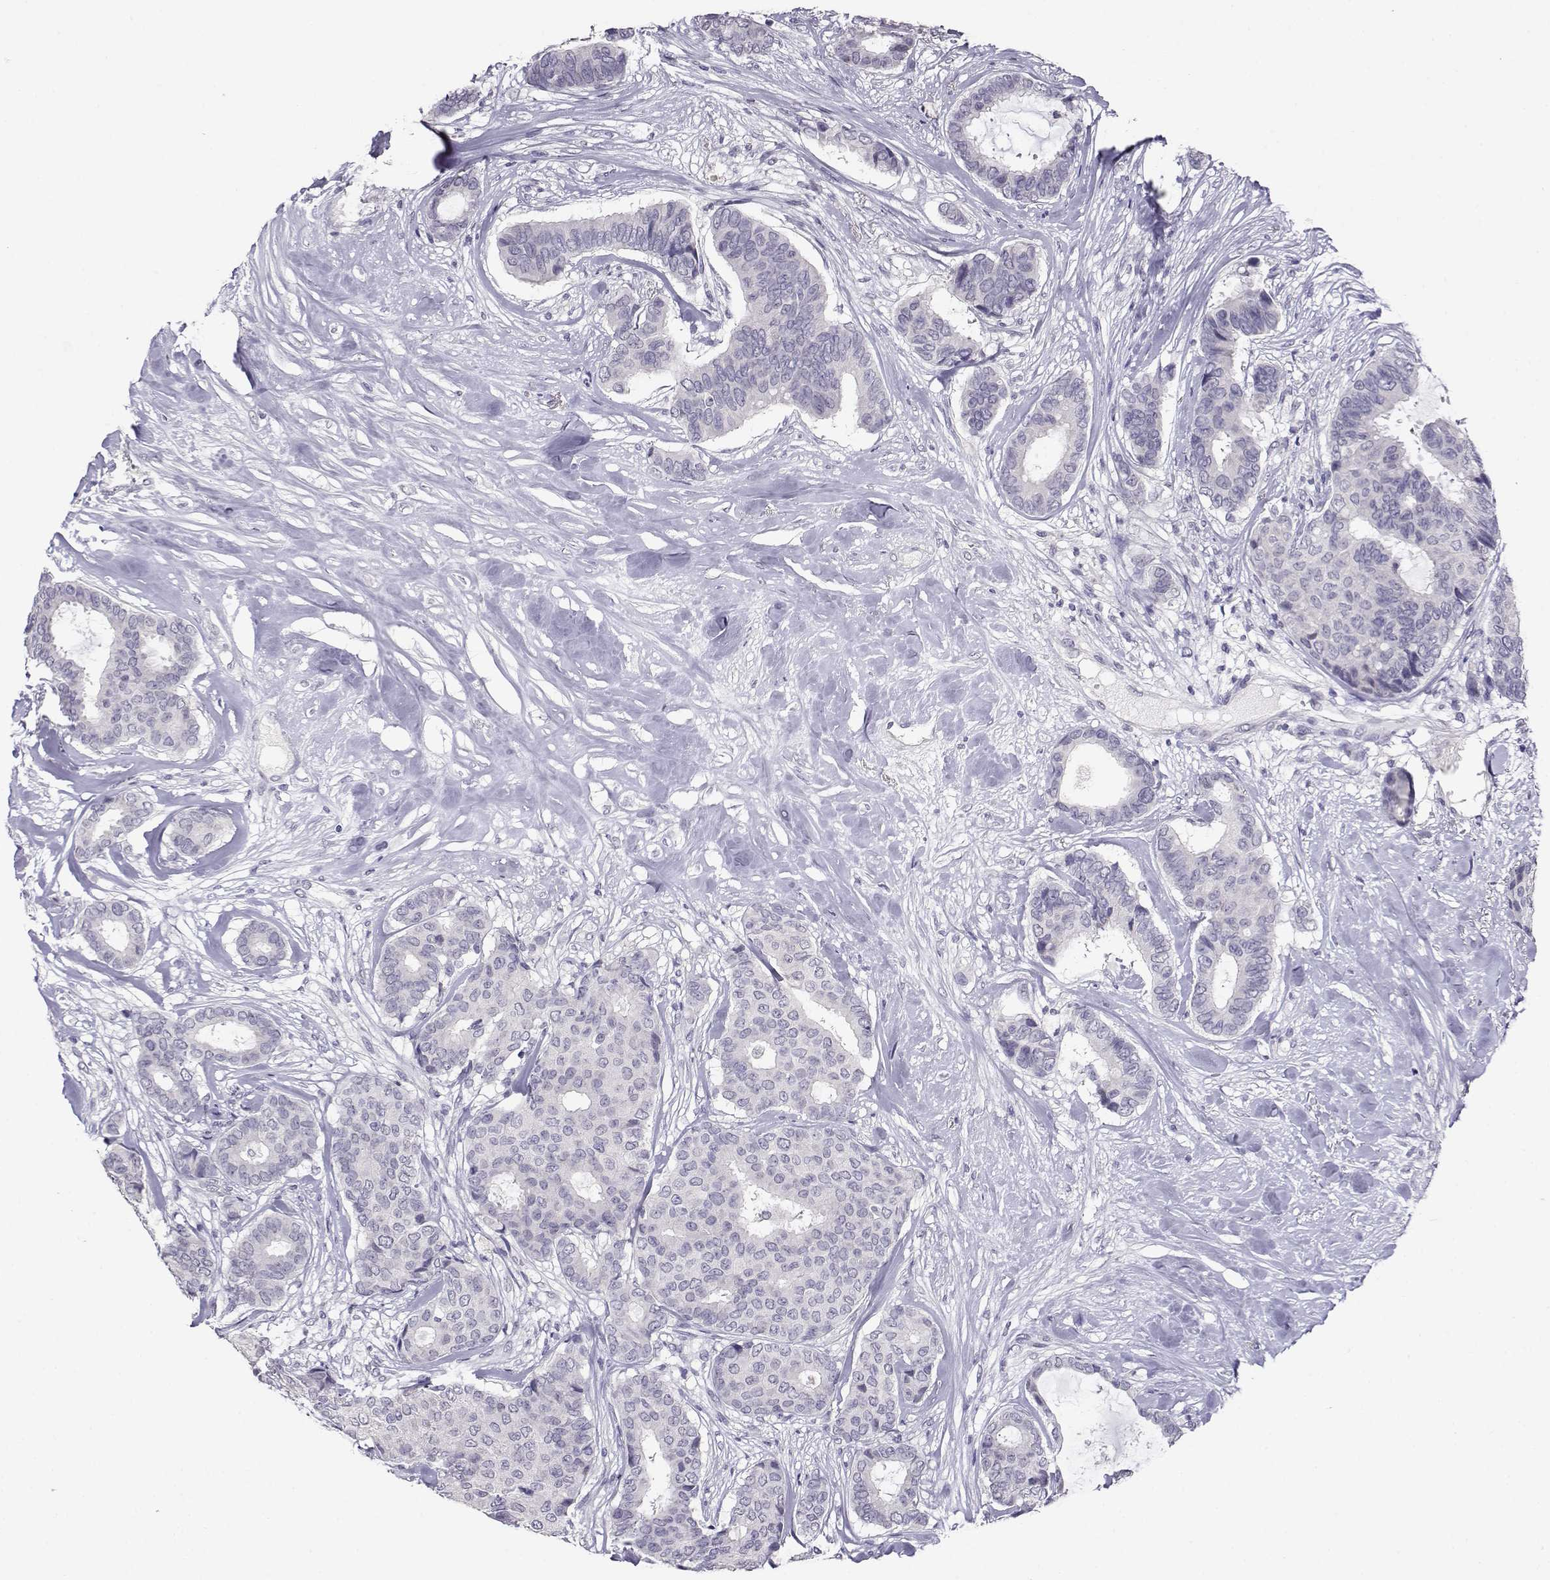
{"staining": {"intensity": "negative", "quantity": "none", "location": "none"}, "tissue": "breast cancer", "cell_type": "Tumor cells", "image_type": "cancer", "snomed": [{"axis": "morphology", "description": "Duct carcinoma"}, {"axis": "topography", "description": "Breast"}], "caption": "Breast cancer (intraductal carcinoma) stained for a protein using immunohistochemistry shows no positivity tumor cells.", "gene": "RHOXF2", "patient": {"sex": "female", "age": 75}}